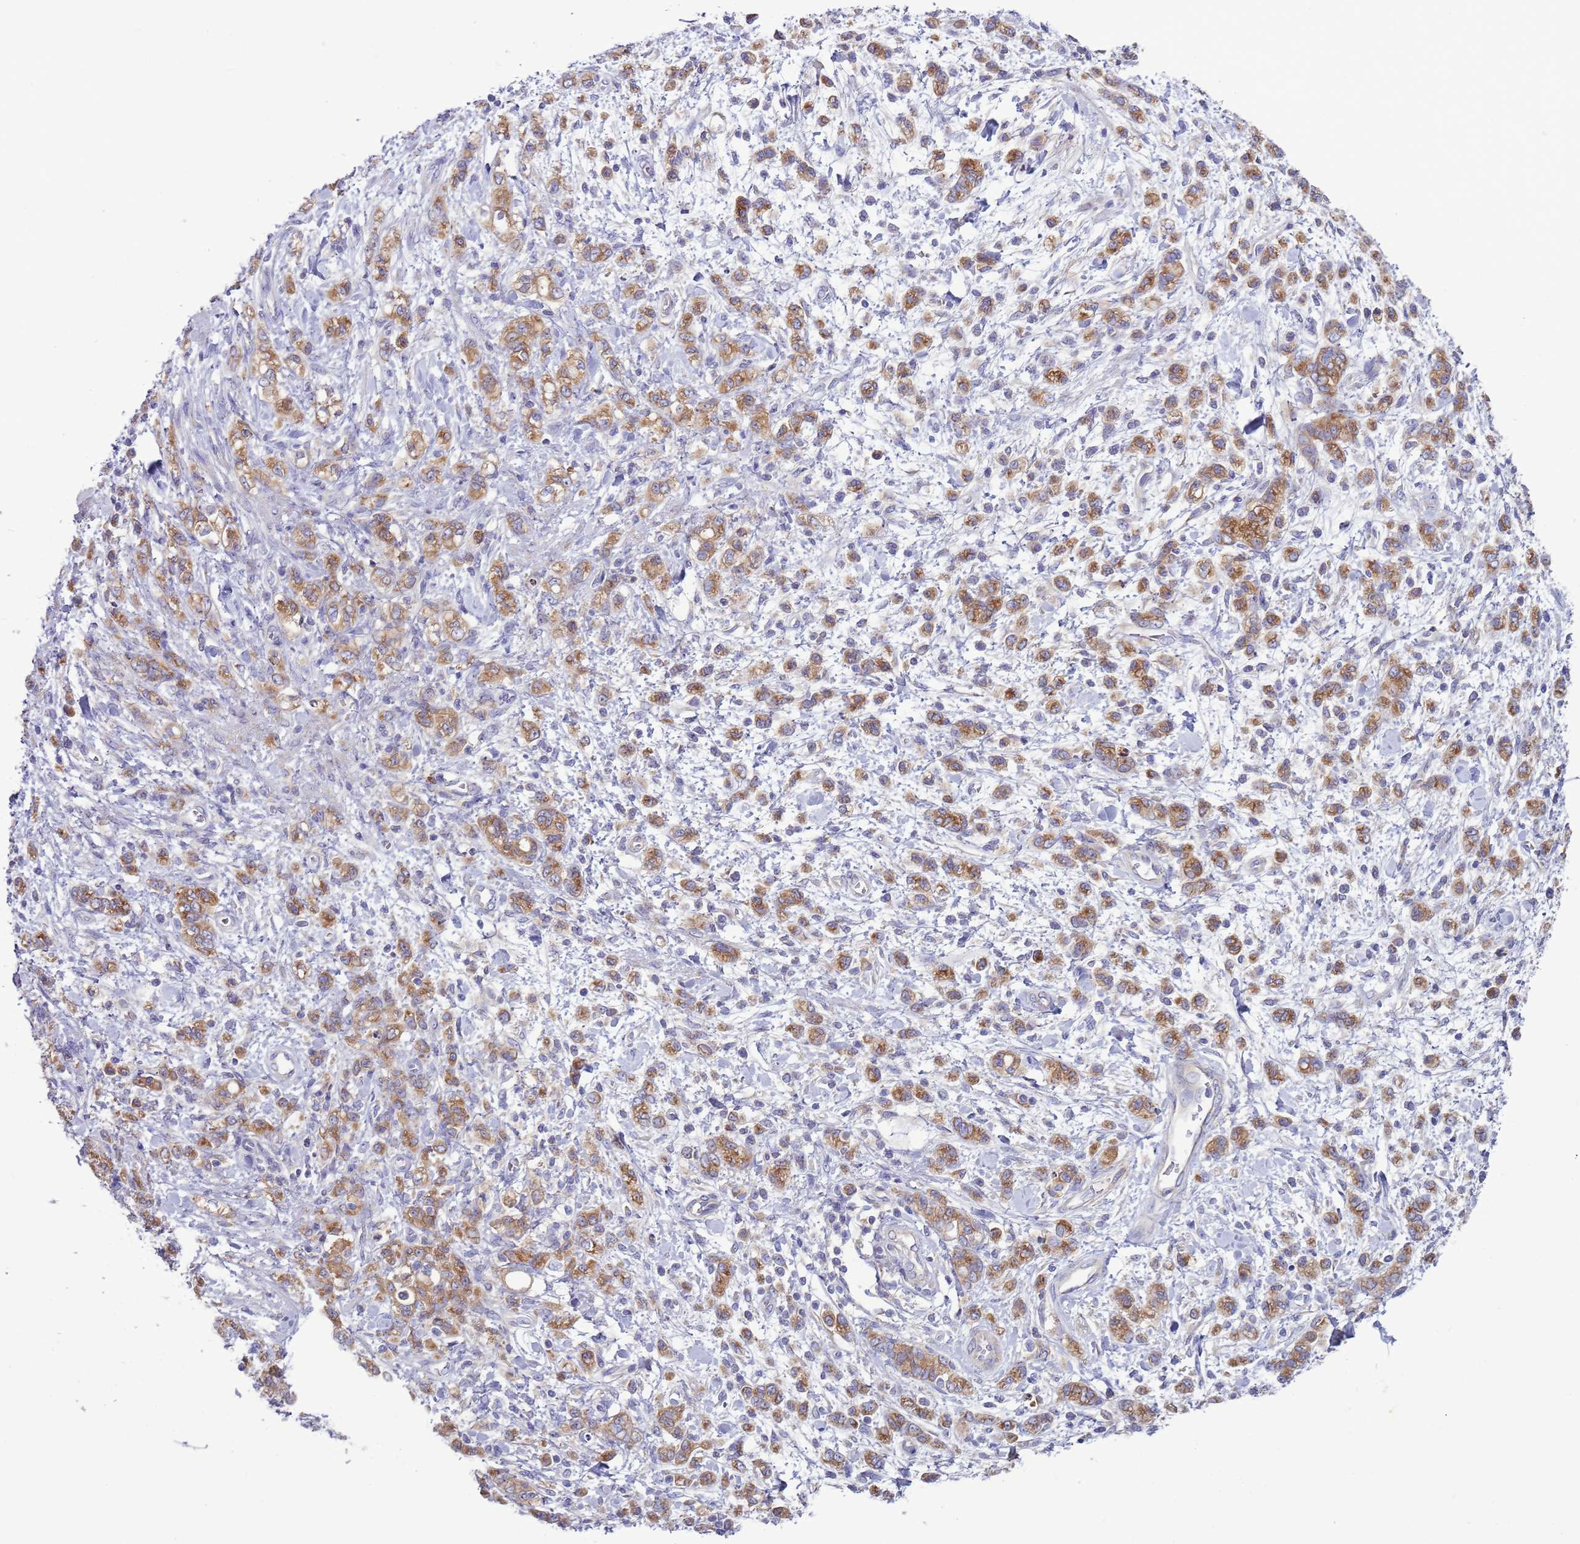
{"staining": {"intensity": "moderate", "quantity": ">75%", "location": "cytoplasmic/membranous"}, "tissue": "stomach cancer", "cell_type": "Tumor cells", "image_type": "cancer", "snomed": [{"axis": "morphology", "description": "Adenocarcinoma, NOS"}, {"axis": "topography", "description": "Stomach"}], "caption": "This is an image of IHC staining of stomach adenocarcinoma, which shows moderate positivity in the cytoplasmic/membranous of tumor cells.", "gene": "UQCRQ", "patient": {"sex": "male", "age": 77}}